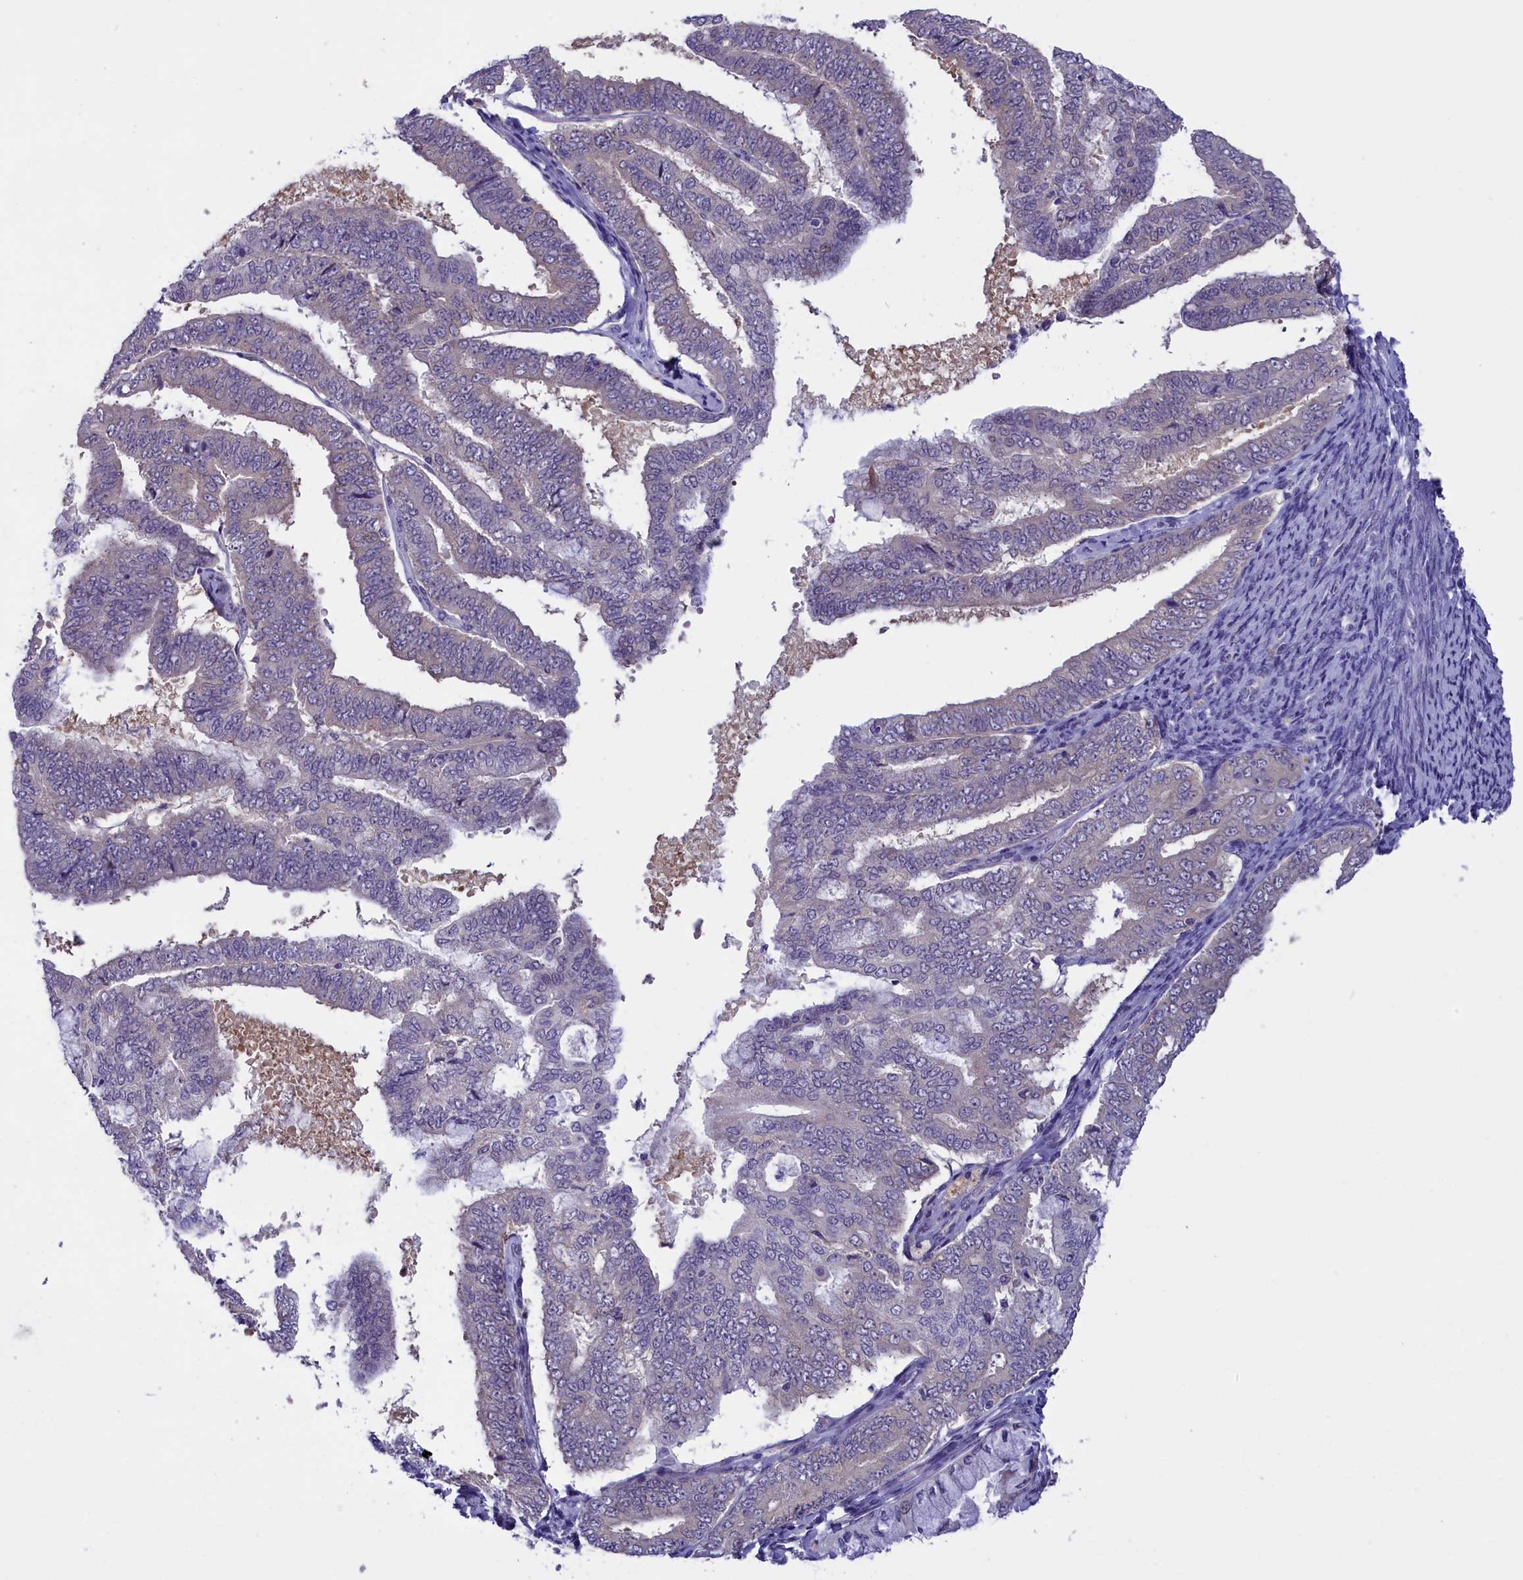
{"staining": {"intensity": "weak", "quantity": "<25%", "location": "cytoplasmic/membranous"}, "tissue": "endometrial cancer", "cell_type": "Tumor cells", "image_type": "cancer", "snomed": [{"axis": "morphology", "description": "Adenocarcinoma, NOS"}, {"axis": "topography", "description": "Endometrium"}], "caption": "Human endometrial cancer (adenocarcinoma) stained for a protein using immunohistochemistry displays no staining in tumor cells.", "gene": "ENPP6", "patient": {"sex": "female", "age": 63}}